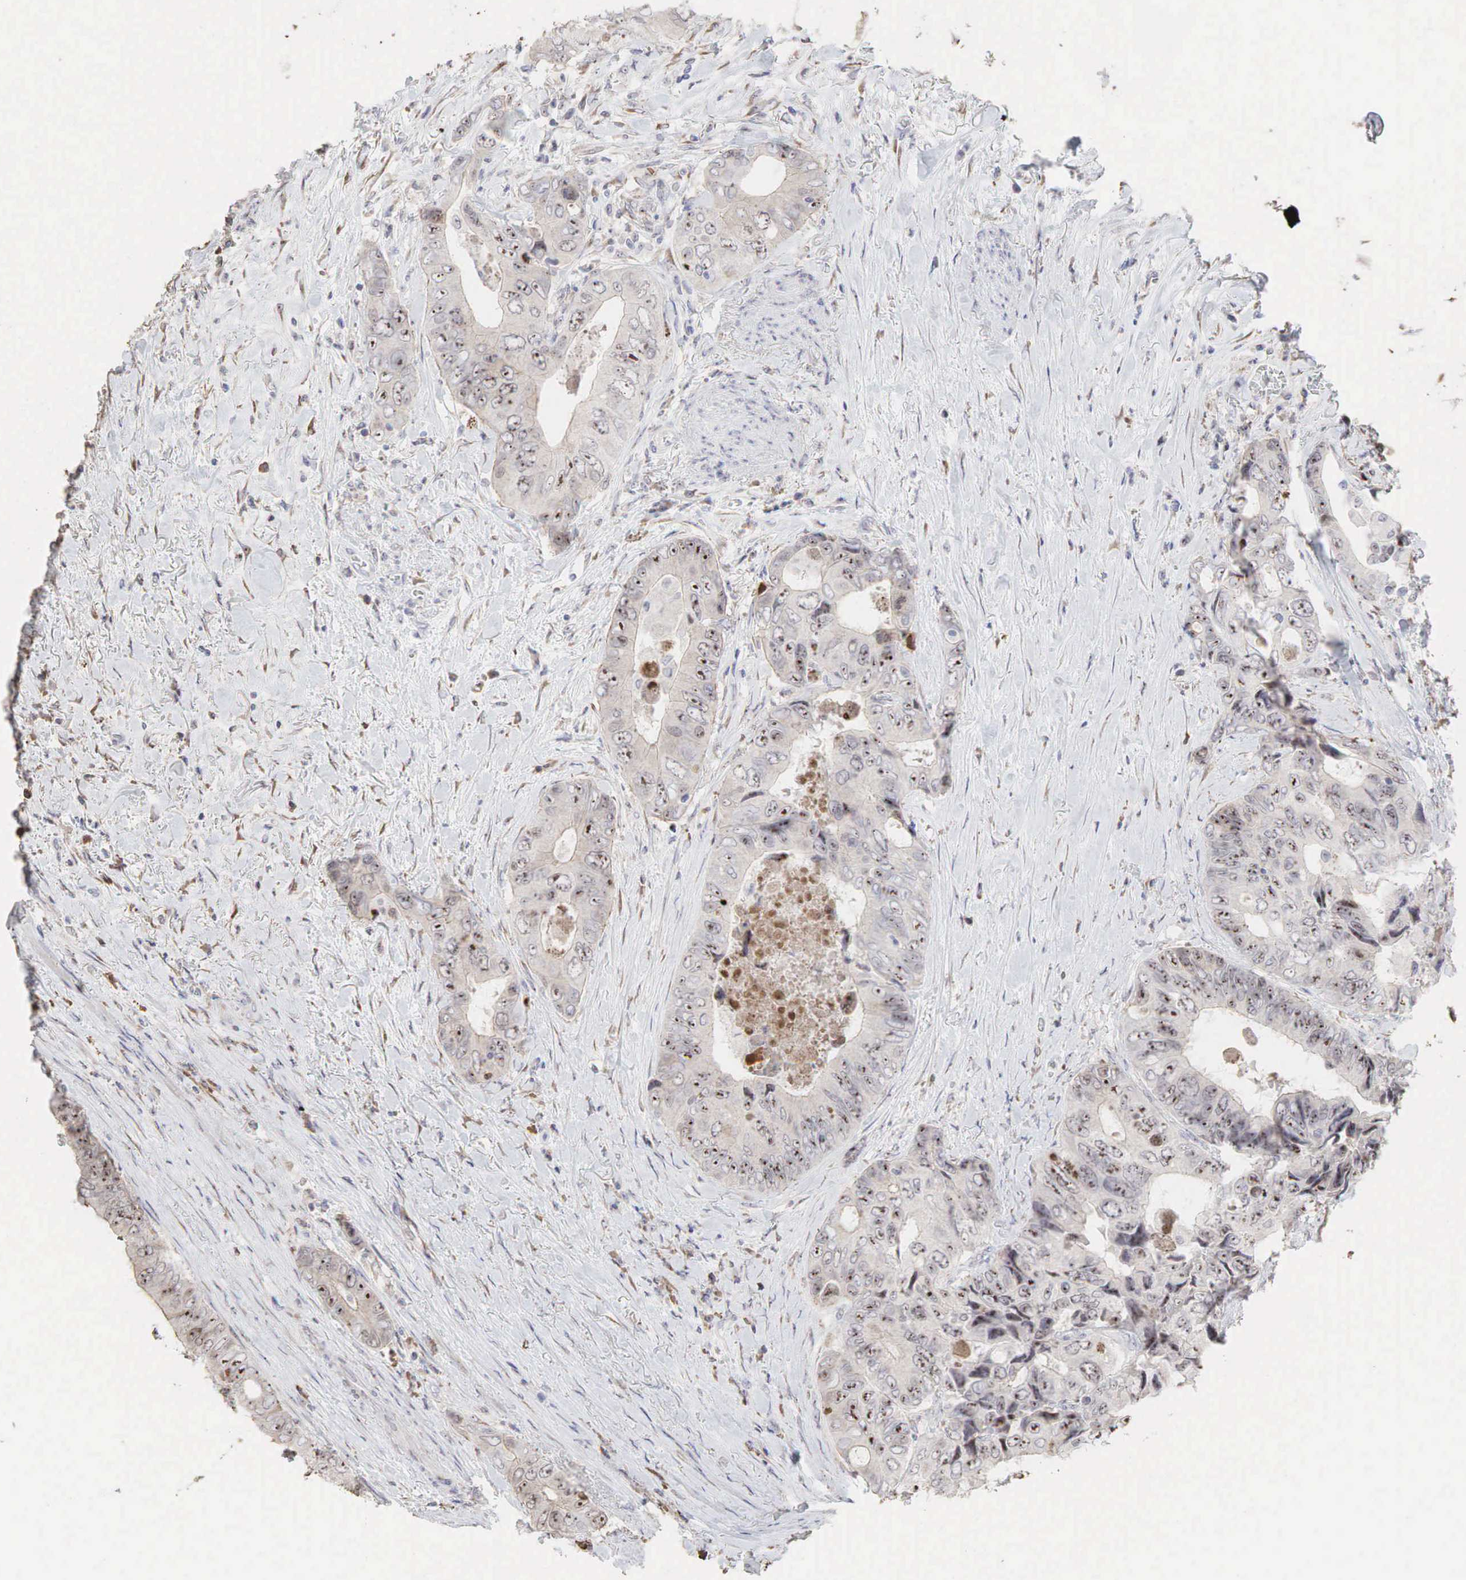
{"staining": {"intensity": "strong", "quantity": "25%-75%", "location": "cytoplasmic/membranous,nuclear"}, "tissue": "colorectal cancer", "cell_type": "Tumor cells", "image_type": "cancer", "snomed": [{"axis": "morphology", "description": "Adenocarcinoma, NOS"}, {"axis": "topography", "description": "Rectum"}], "caption": "Strong cytoplasmic/membranous and nuclear expression for a protein is present in approximately 25%-75% of tumor cells of colorectal cancer using IHC.", "gene": "DKC1", "patient": {"sex": "female", "age": 67}}